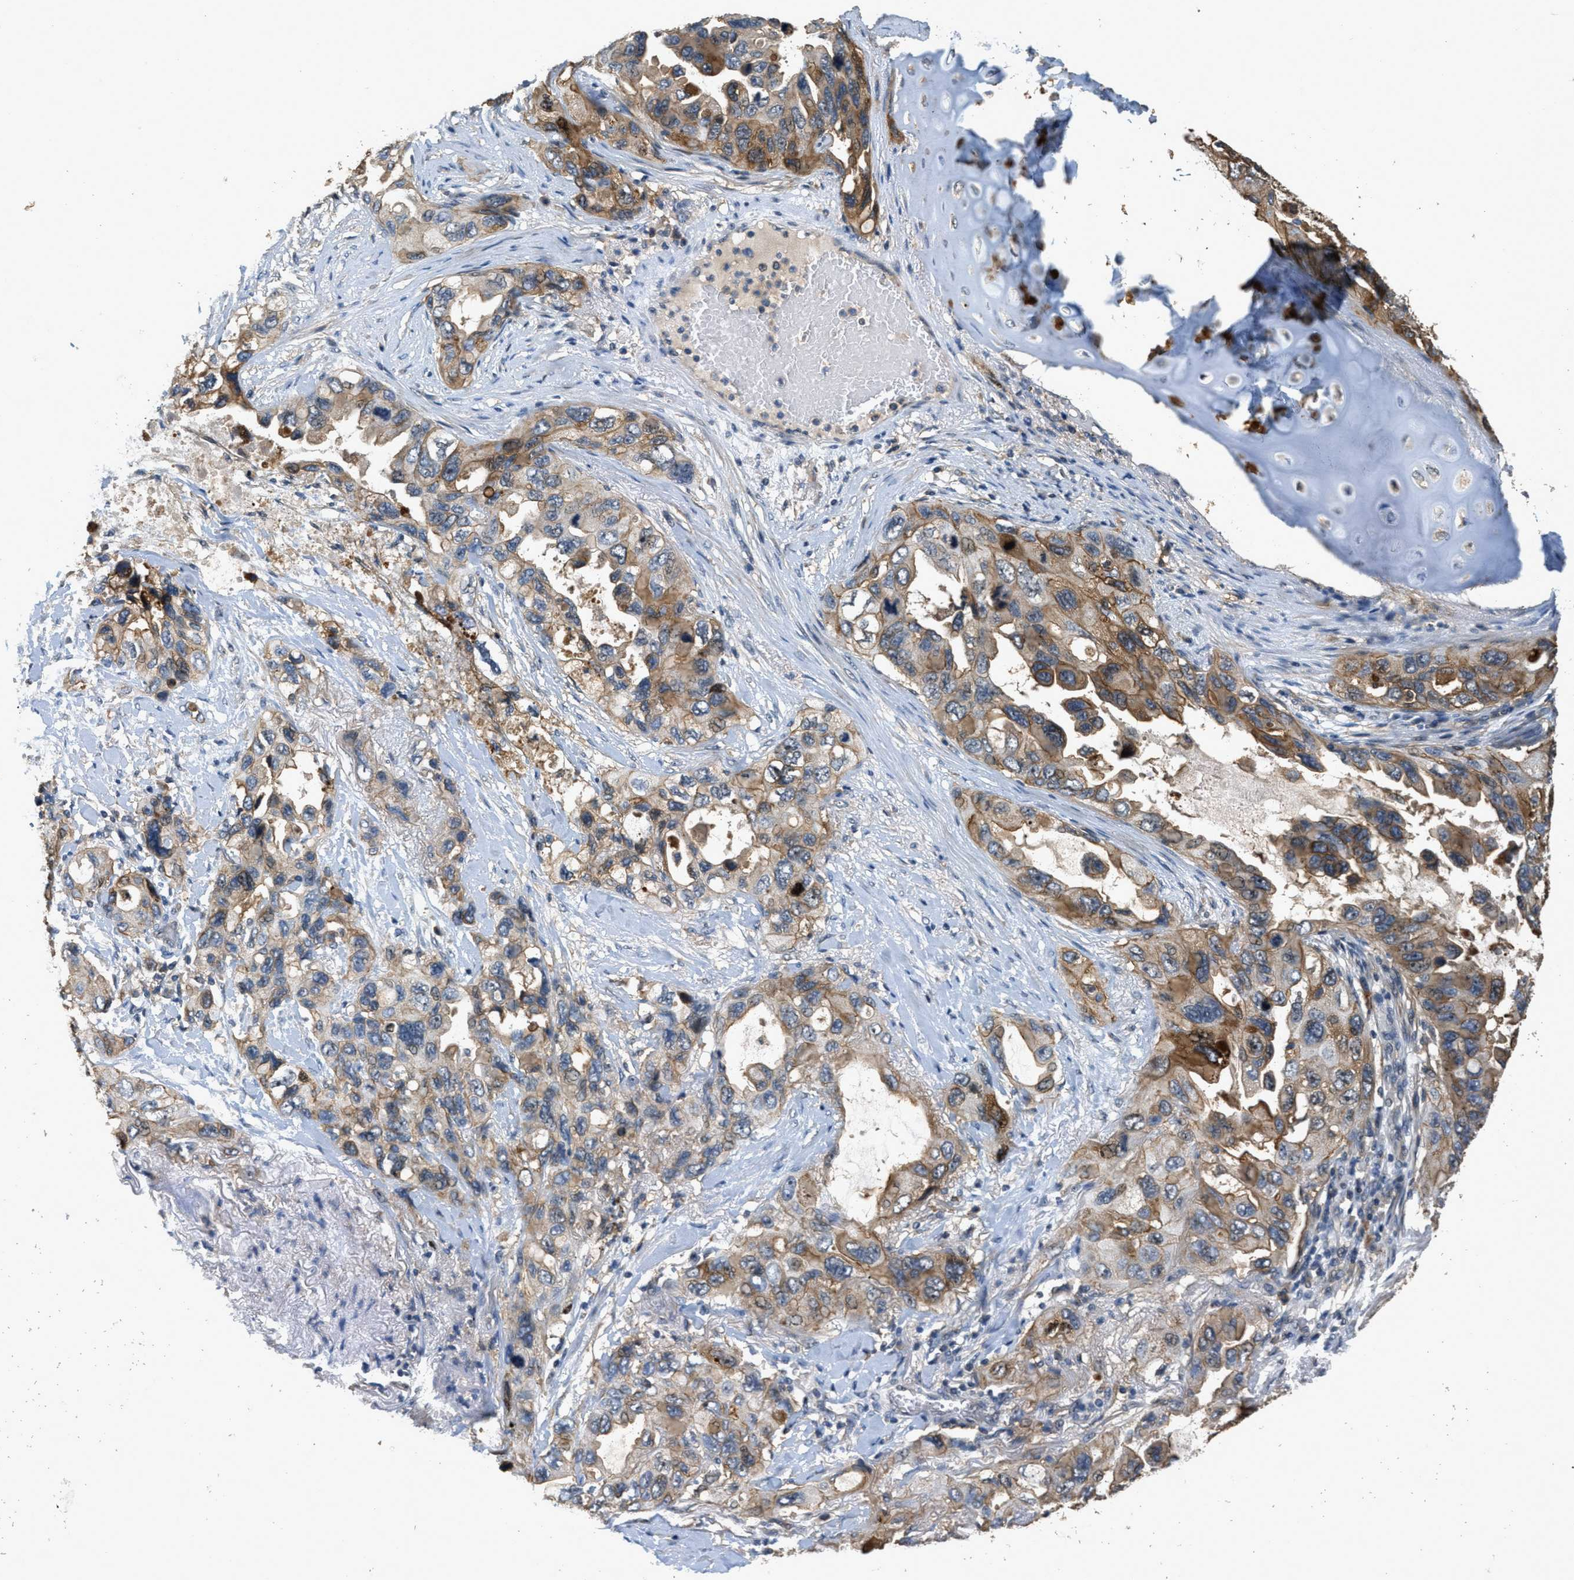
{"staining": {"intensity": "moderate", "quantity": ">75%", "location": "cytoplasmic/membranous"}, "tissue": "lung cancer", "cell_type": "Tumor cells", "image_type": "cancer", "snomed": [{"axis": "morphology", "description": "Squamous cell carcinoma, NOS"}, {"axis": "topography", "description": "Lung"}], "caption": "Immunohistochemical staining of human lung cancer displays medium levels of moderate cytoplasmic/membranous expression in approximately >75% of tumor cells.", "gene": "OSMR", "patient": {"sex": "female", "age": 73}}